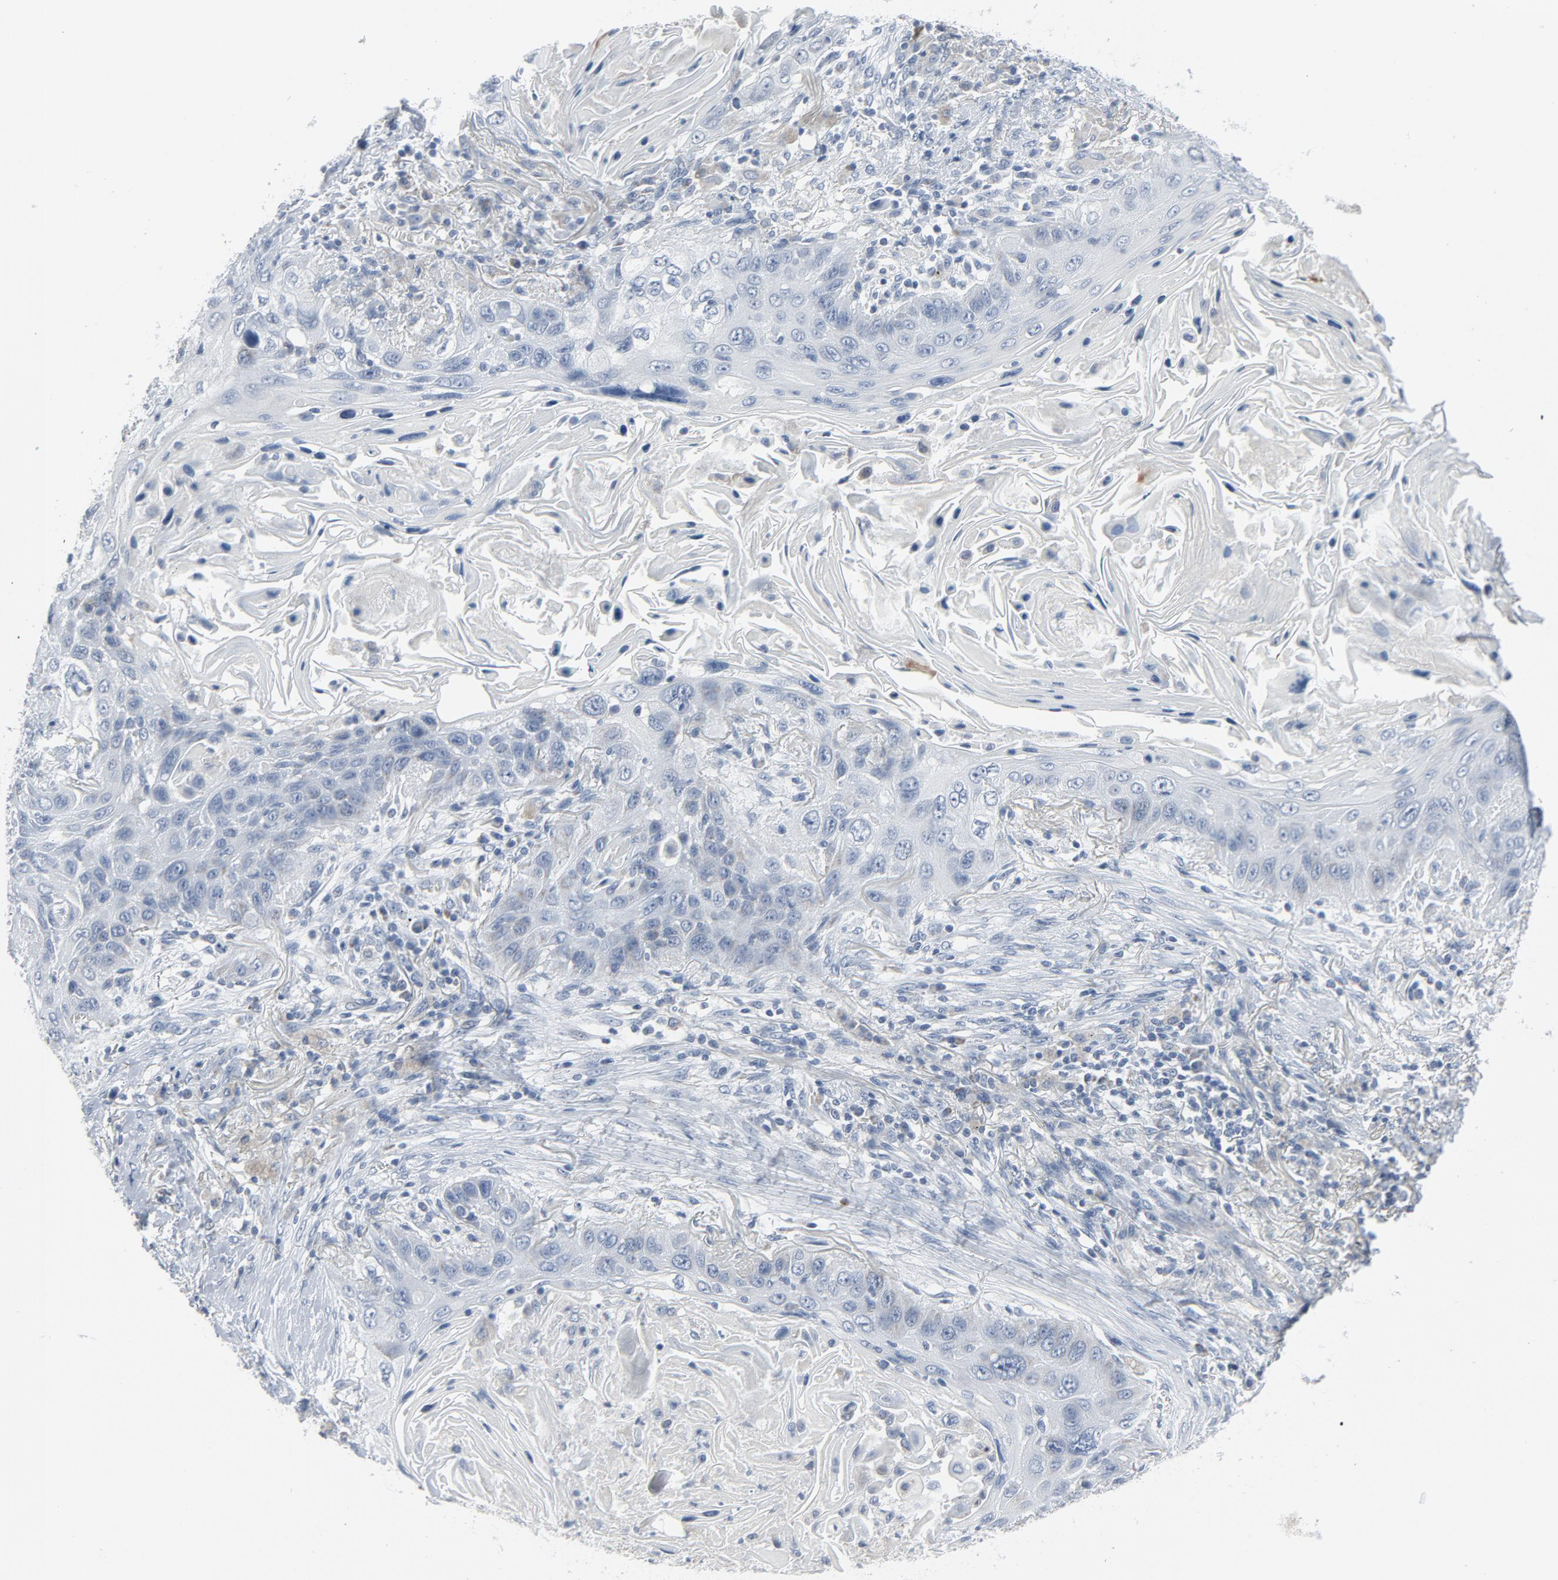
{"staining": {"intensity": "negative", "quantity": "none", "location": "none"}, "tissue": "lung cancer", "cell_type": "Tumor cells", "image_type": "cancer", "snomed": [{"axis": "morphology", "description": "Squamous cell carcinoma, NOS"}, {"axis": "topography", "description": "Lung"}], "caption": "Immunohistochemistry (IHC) photomicrograph of human lung squamous cell carcinoma stained for a protein (brown), which demonstrates no positivity in tumor cells.", "gene": "GPX2", "patient": {"sex": "female", "age": 67}}